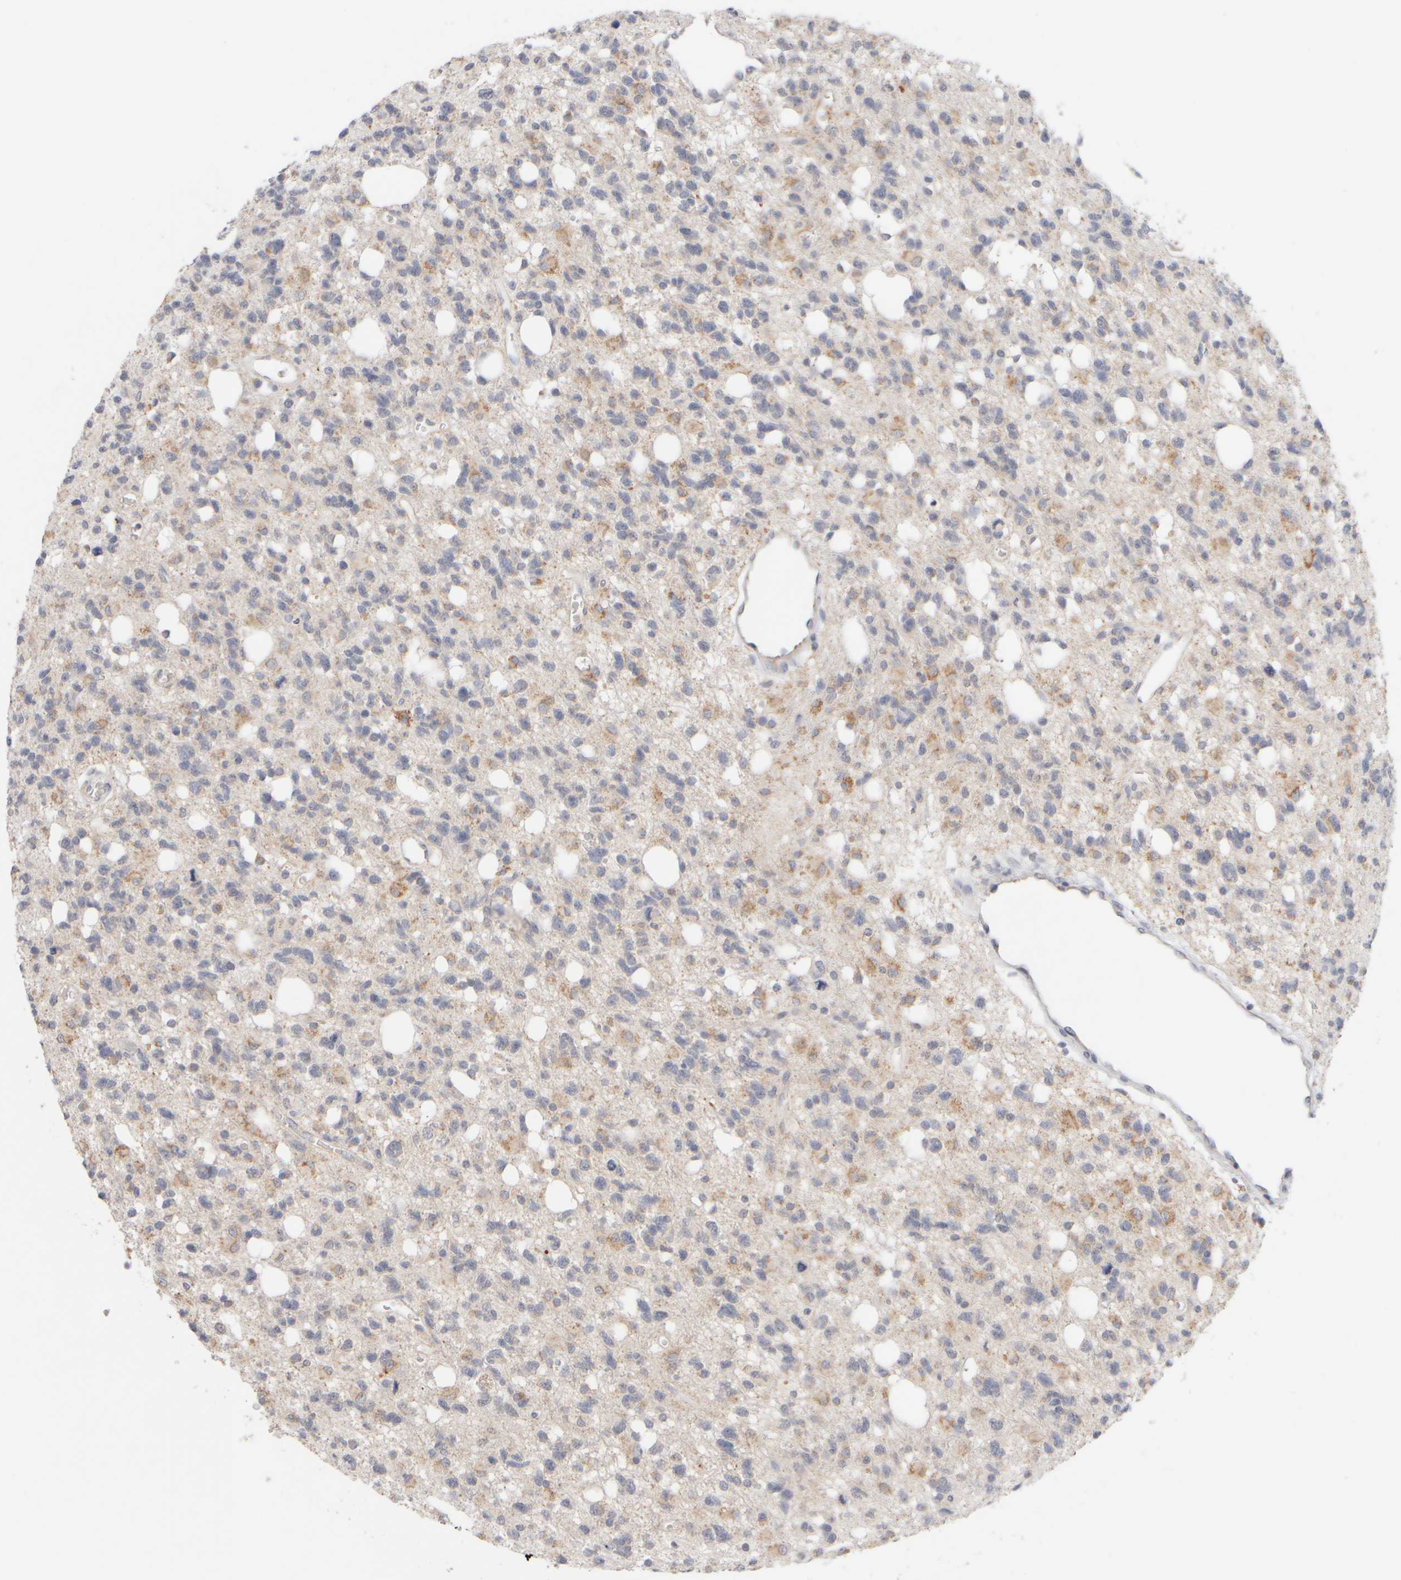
{"staining": {"intensity": "moderate", "quantity": "<25%", "location": "cytoplasmic/membranous"}, "tissue": "glioma", "cell_type": "Tumor cells", "image_type": "cancer", "snomed": [{"axis": "morphology", "description": "Glioma, malignant, High grade"}, {"axis": "topography", "description": "Brain"}], "caption": "A high-resolution photomicrograph shows immunohistochemistry staining of glioma, which demonstrates moderate cytoplasmic/membranous positivity in about <25% of tumor cells. (DAB (3,3'-diaminobenzidine) IHC with brightfield microscopy, high magnification).", "gene": "ZNF112", "patient": {"sex": "female", "age": 62}}